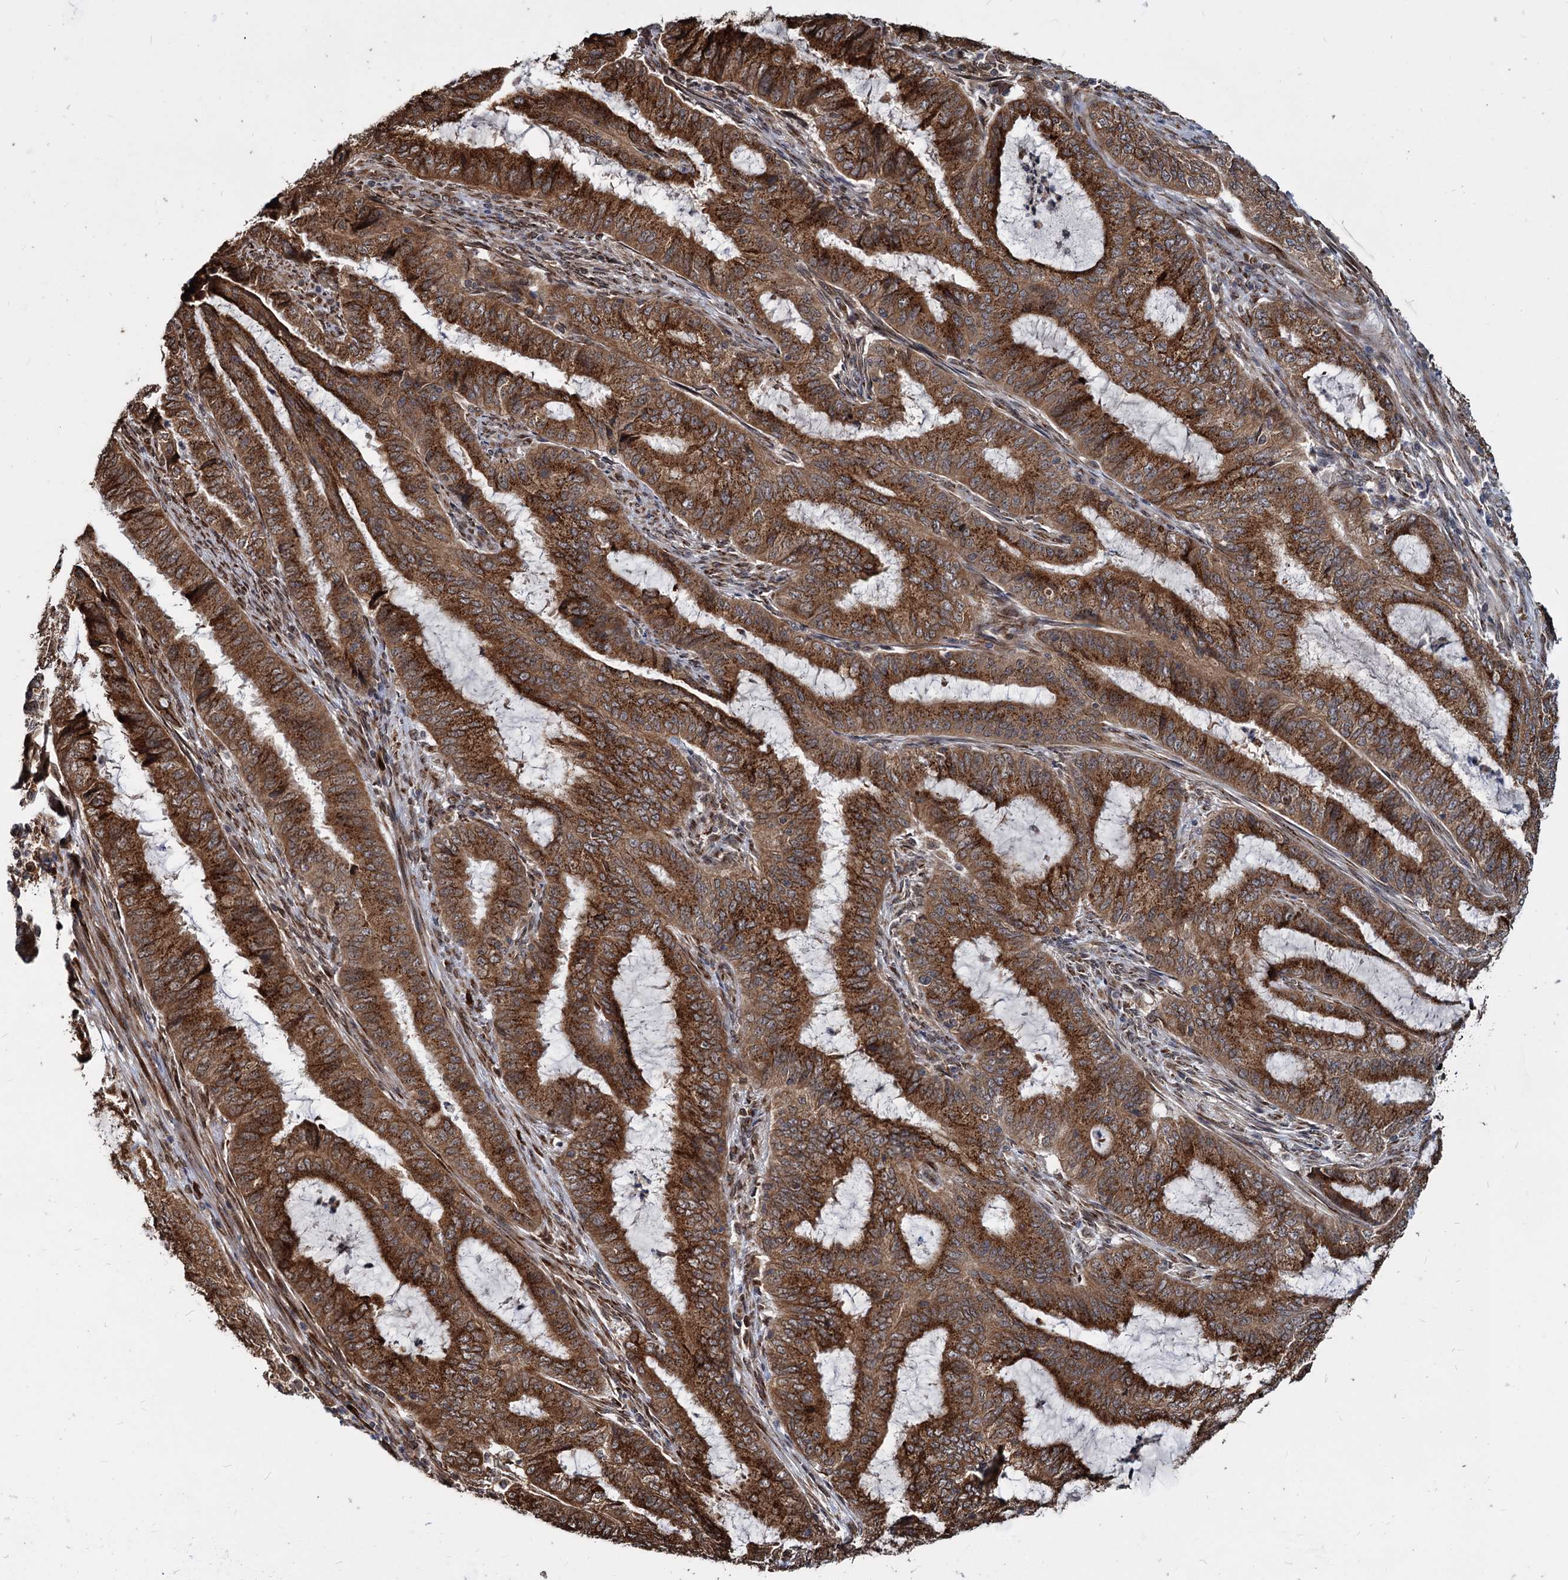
{"staining": {"intensity": "strong", "quantity": ">75%", "location": "cytoplasmic/membranous"}, "tissue": "endometrial cancer", "cell_type": "Tumor cells", "image_type": "cancer", "snomed": [{"axis": "morphology", "description": "Adenocarcinoma, NOS"}, {"axis": "topography", "description": "Endometrium"}], "caption": "Immunohistochemical staining of human adenocarcinoma (endometrial) displays high levels of strong cytoplasmic/membranous expression in about >75% of tumor cells. (Stains: DAB in brown, nuclei in blue, Microscopy: brightfield microscopy at high magnification).", "gene": "SAAL1", "patient": {"sex": "female", "age": 51}}